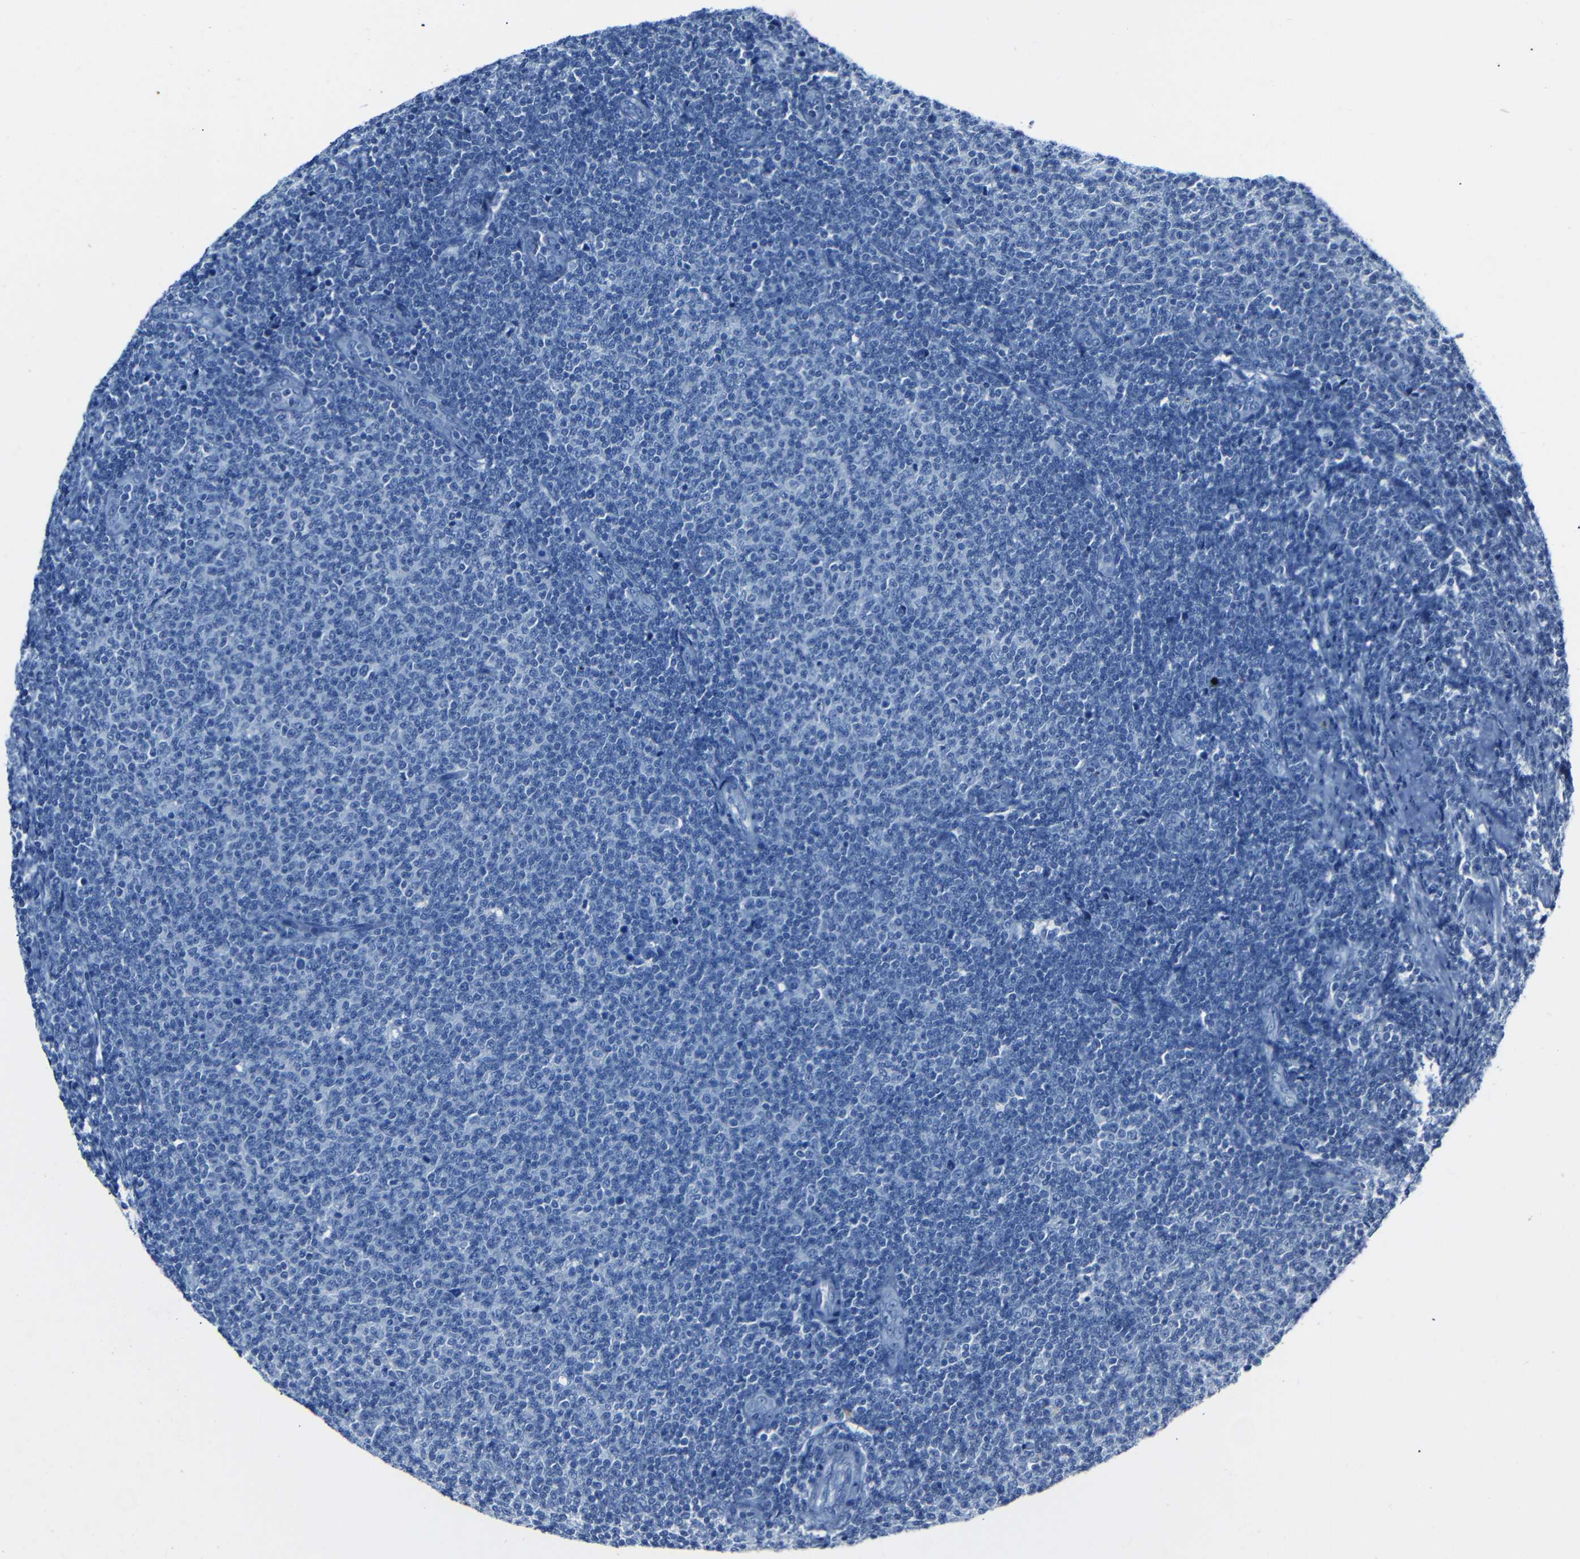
{"staining": {"intensity": "negative", "quantity": "none", "location": "none"}, "tissue": "lymphoma", "cell_type": "Tumor cells", "image_type": "cancer", "snomed": [{"axis": "morphology", "description": "Malignant lymphoma, non-Hodgkin's type, Low grade"}, {"axis": "topography", "description": "Lymph node"}], "caption": "A histopathology image of human malignant lymphoma, non-Hodgkin's type (low-grade) is negative for staining in tumor cells.", "gene": "CLDN11", "patient": {"sex": "male", "age": 66}}